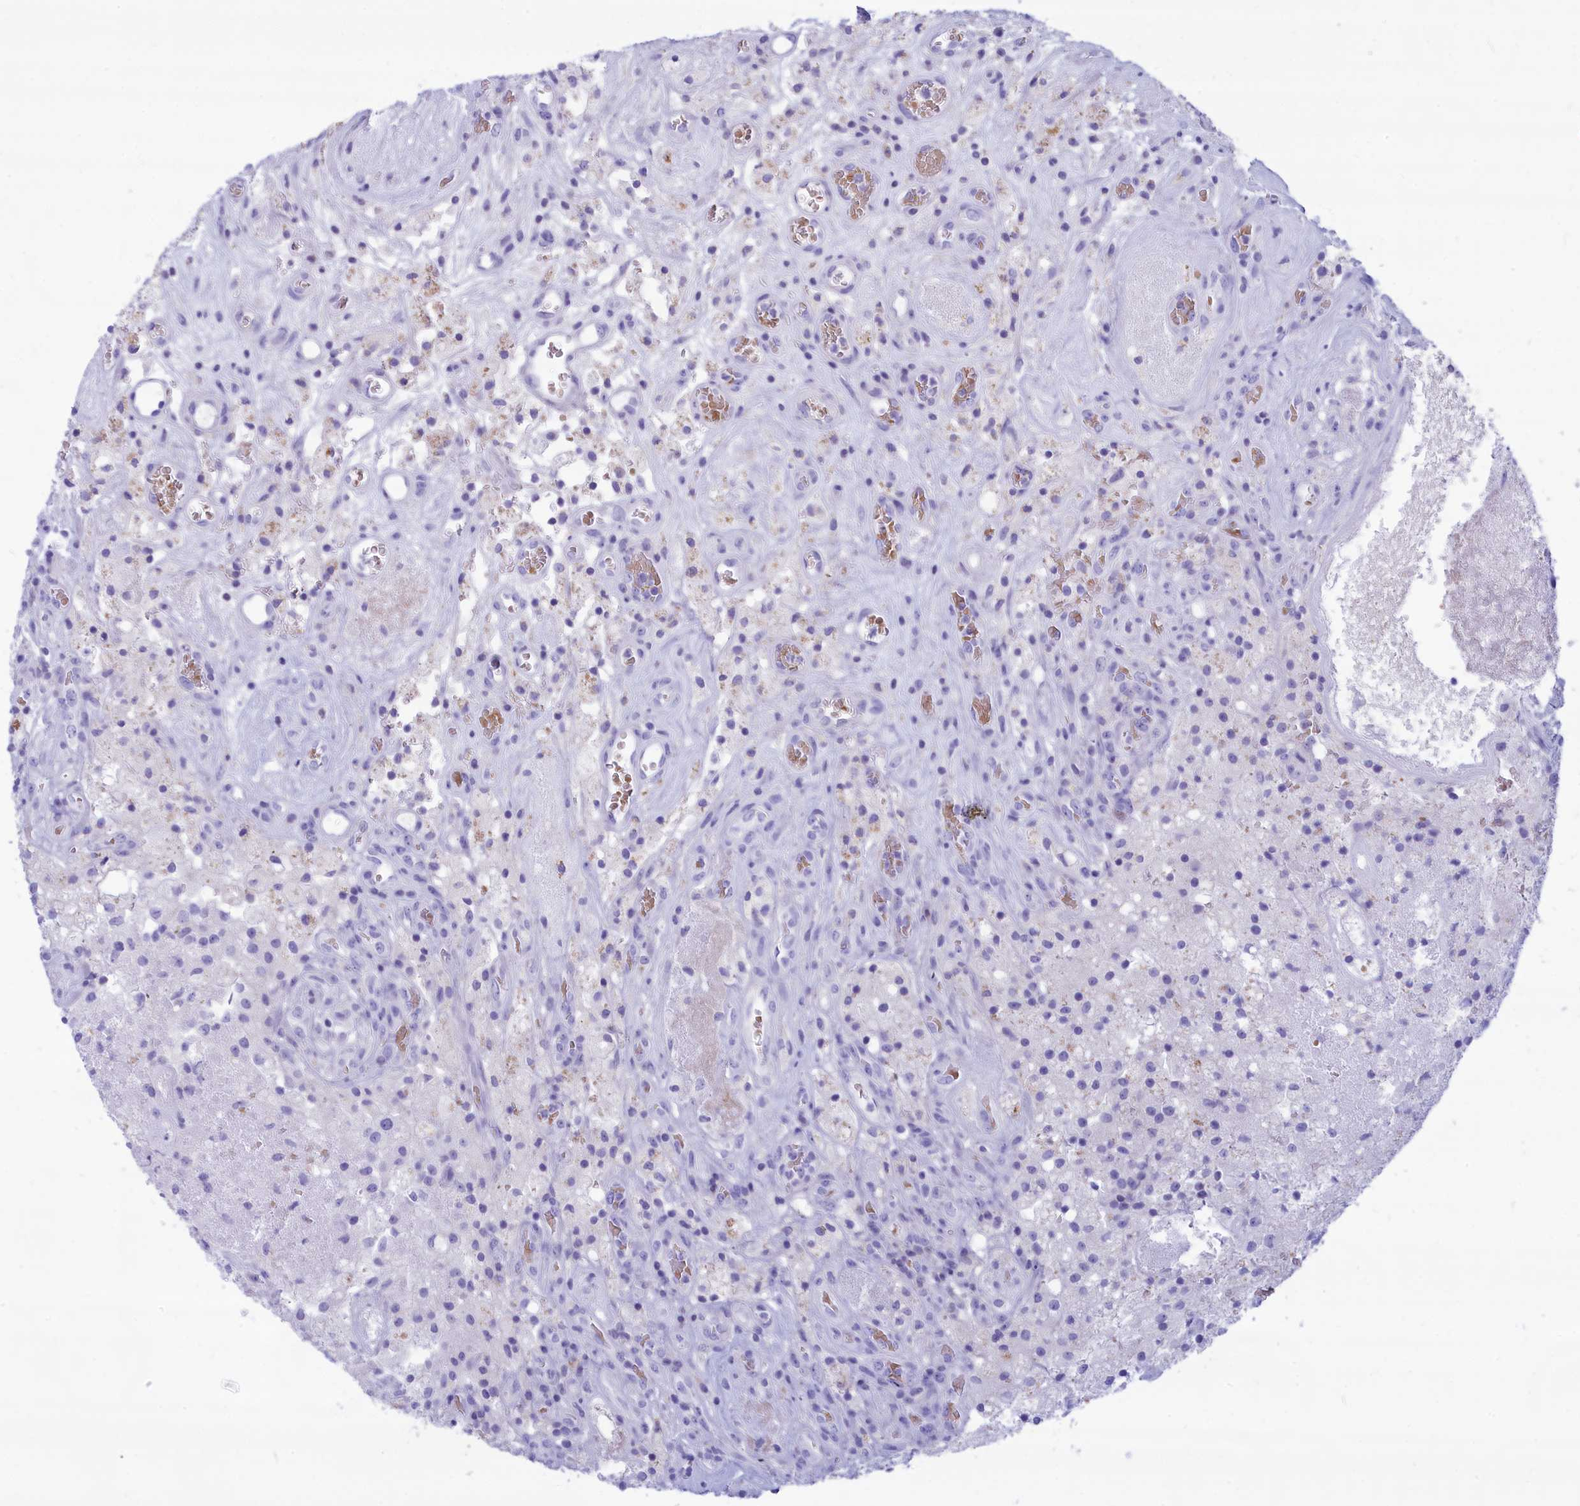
{"staining": {"intensity": "negative", "quantity": "none", "location": "none"}, "tissue": "glioma", "cell_type": "Tumor cells", "image_type": "cancer", "snomed": [{"axis": "morphology", "description": "Glioma, malignant, High grade"}, {"axis": "topography", "description": "Brain"}], "caption": "Histopathology image shows no significant protein positivity in tumor cells of glioma.", "gene": "GLYATL1", "patient": {"sex": "male", "age": 76}}